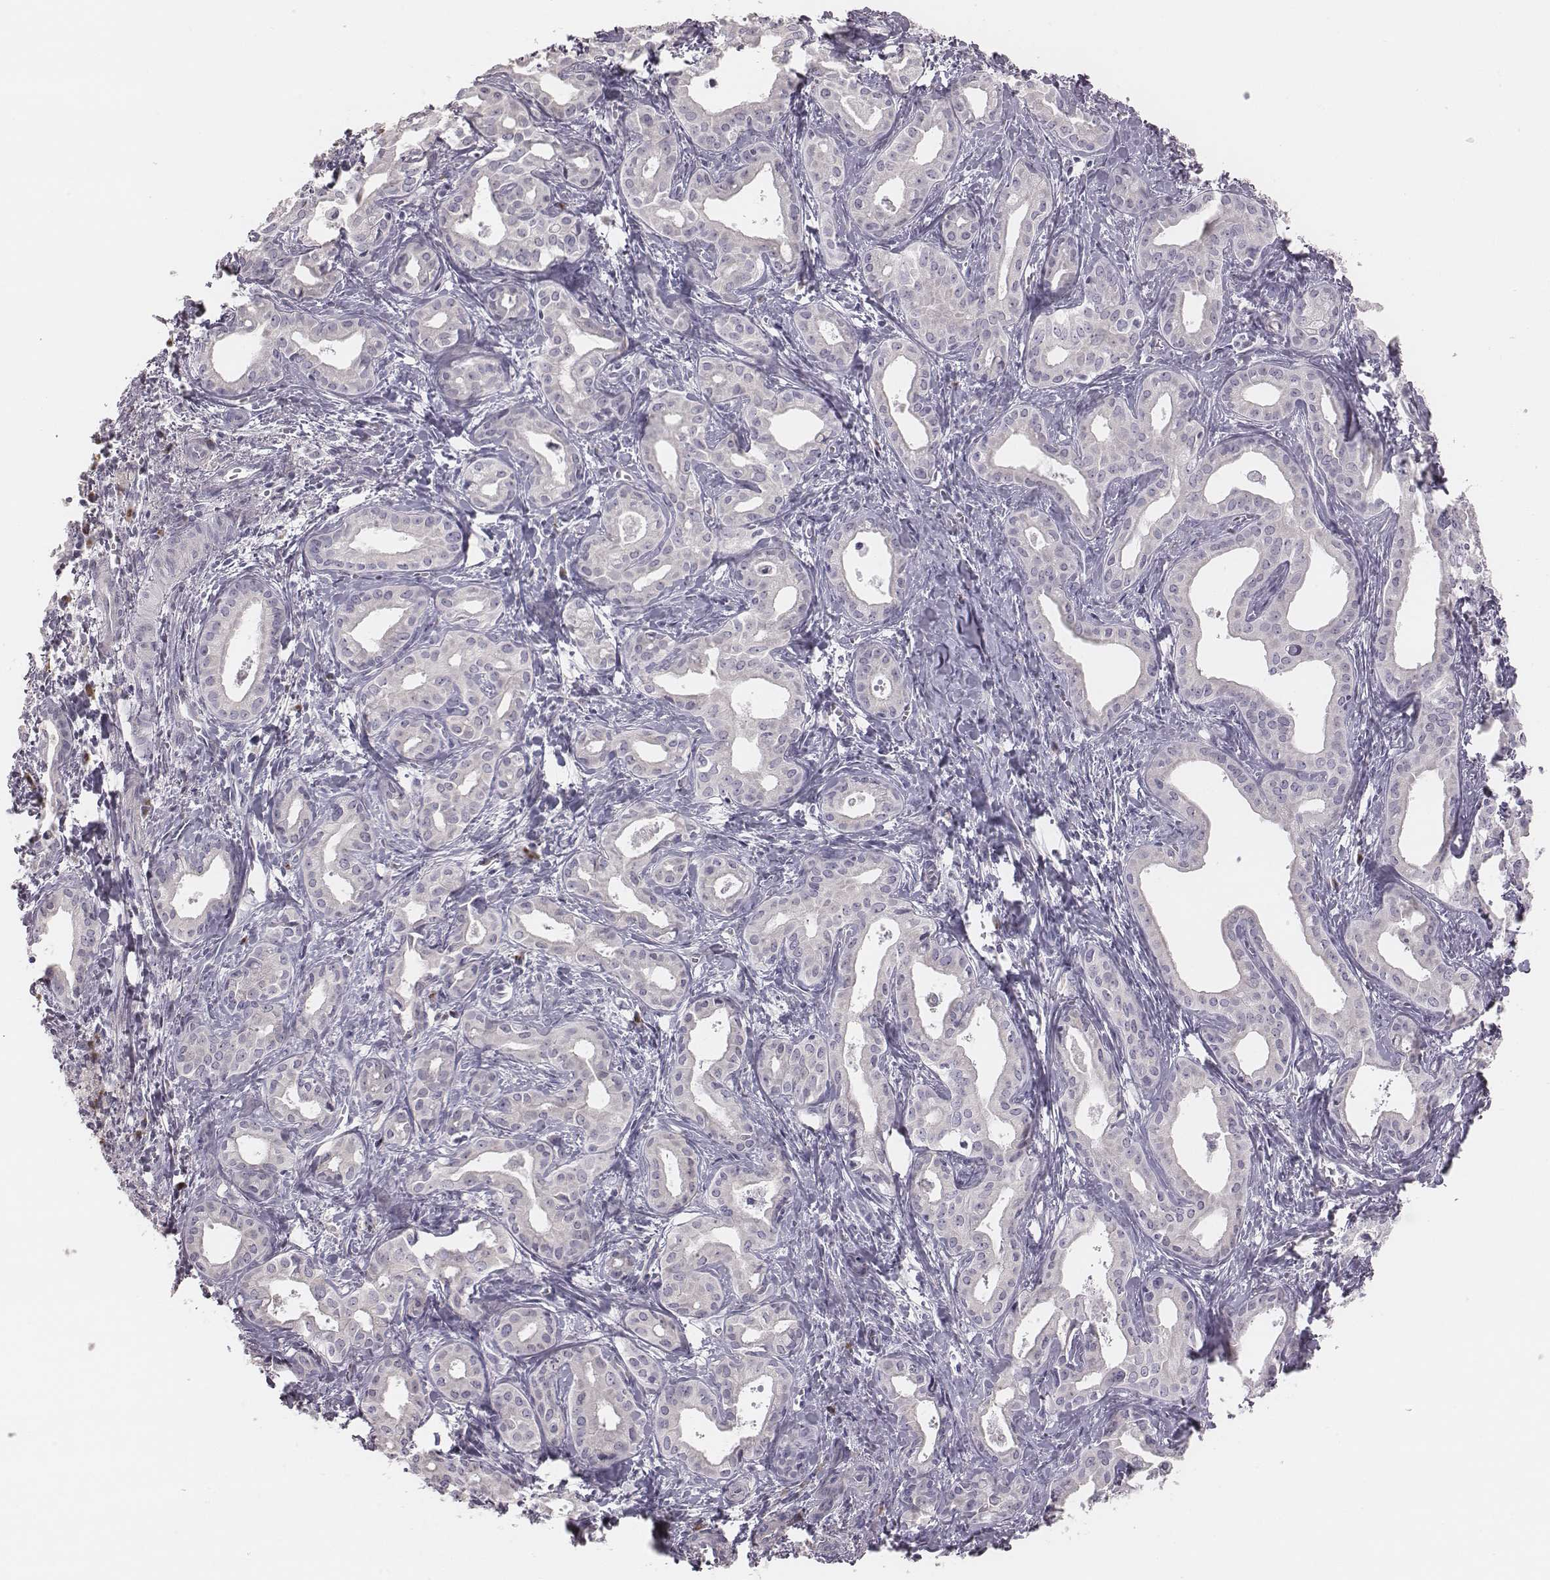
{"staining": {"intensity": "negative", "quantity": "none", "location": "none"}, "tissue": "liver cancer", "cell_type": "Tumor cells", "image_type": "cancer", "snomed": [{"axis": "morphology", "description": "Cholangiocarcinoma"}, {"axis": "topography", "description": "Liver"}], "caption": "DAB immunohistochemical staining of human liver cancer demonstrates no significant positivity in tumor cells. (DAB IHC visualized using brightfield microscopy, high magnification).", "gene": "C6orf58", "patient": {"sex": "female", "age": 65}}